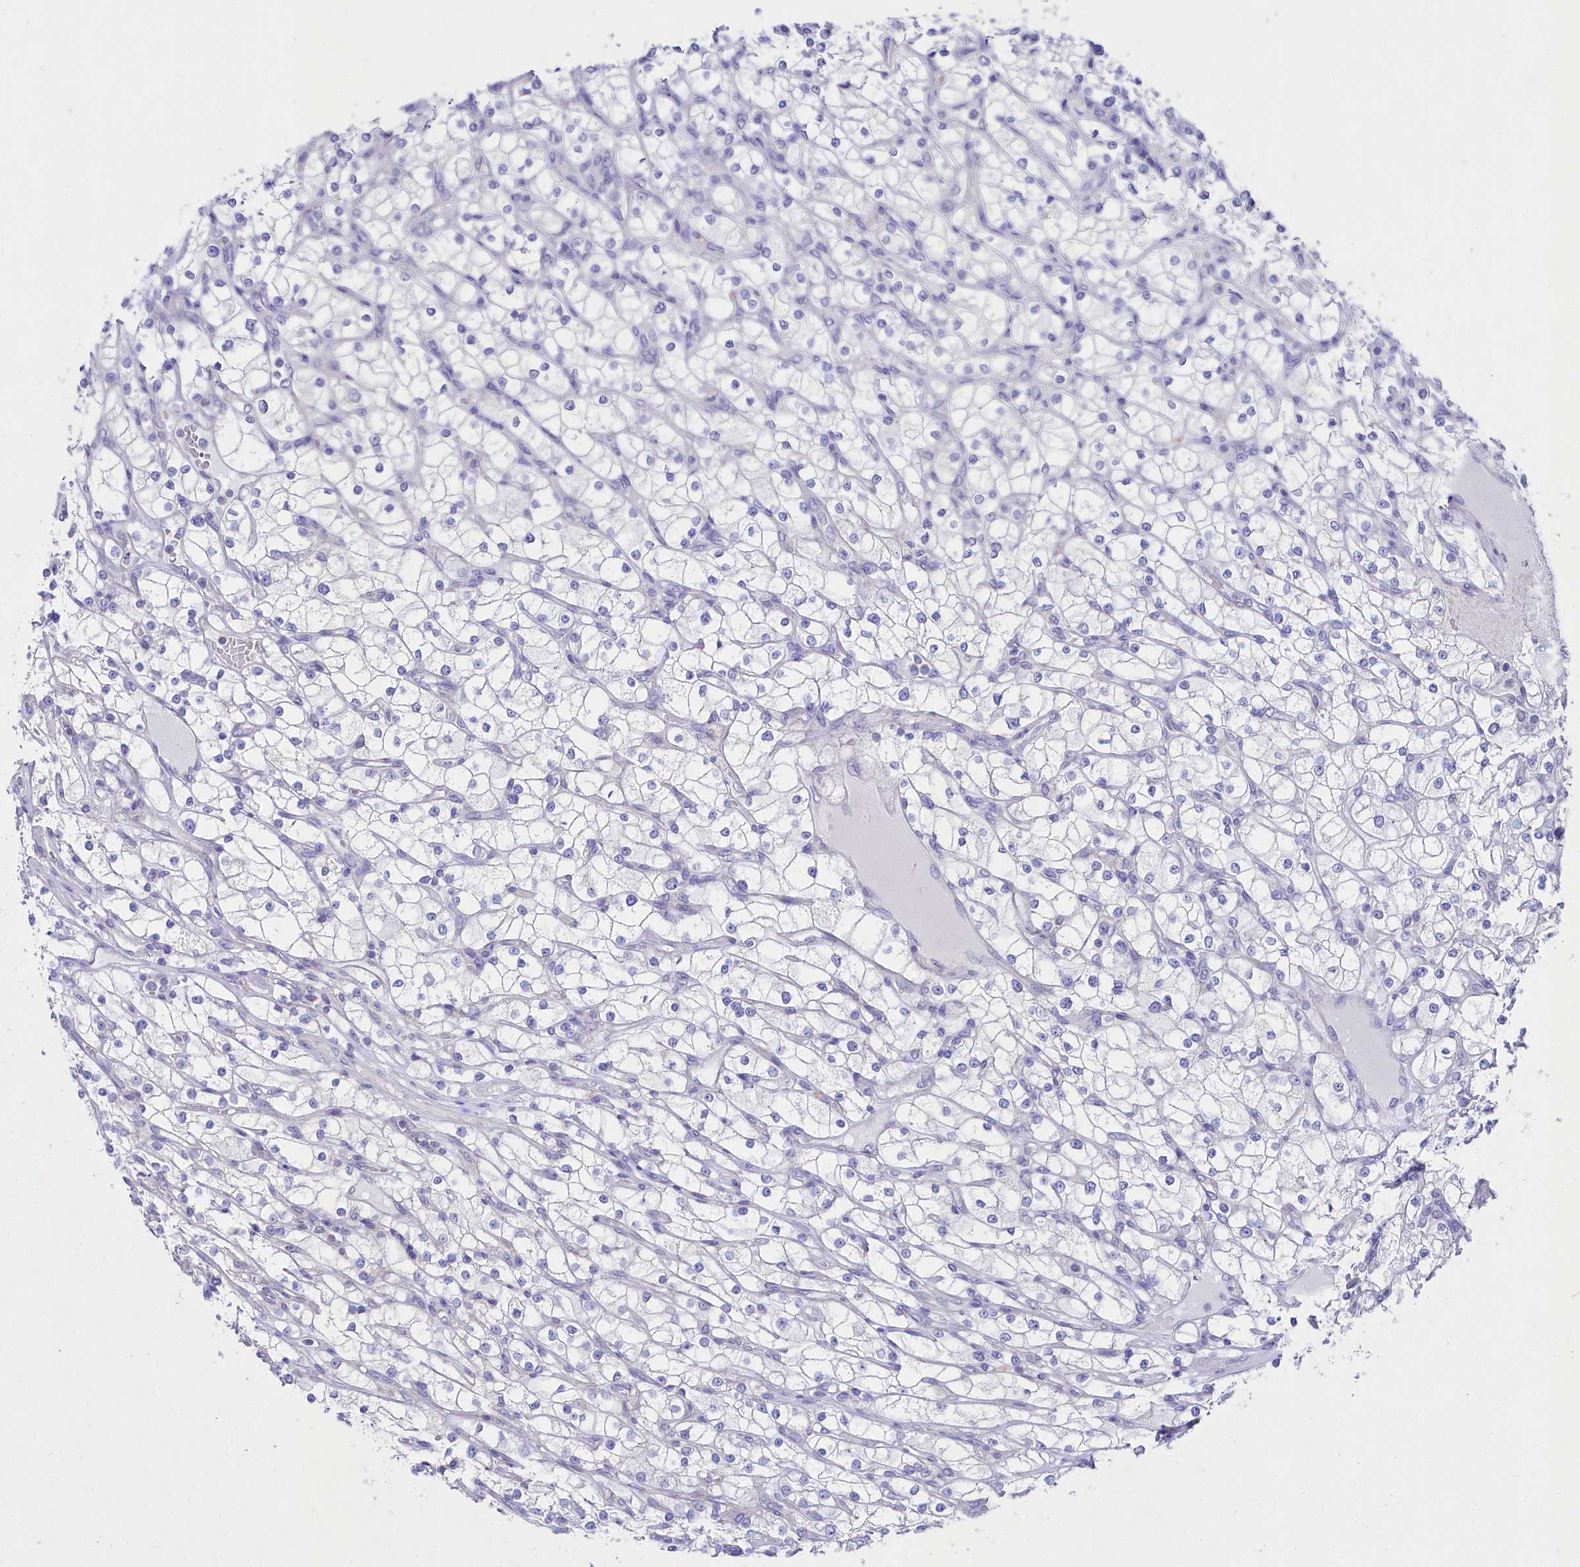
{"staining": {"intensity": "negative", "quantity": "none", "location": "none"}, "tissue": "renal cancer", "cell_type": "Tumor cells", "image_type": "cancer", "snomed": [{"axis": "morphology", "description": "Adenocarcinoma, NOS"}, {"axis": "topography", "description": "Kidney"}], "caption": "IHC image of neoplastic tissue: human renal cancer stained with DAB (3,3'-diaminobenzidine) demonstrates no significant protein positivity in tumor cells.", "gene": "VPS26B", "patient": {"sex": "male", "age": 80}}